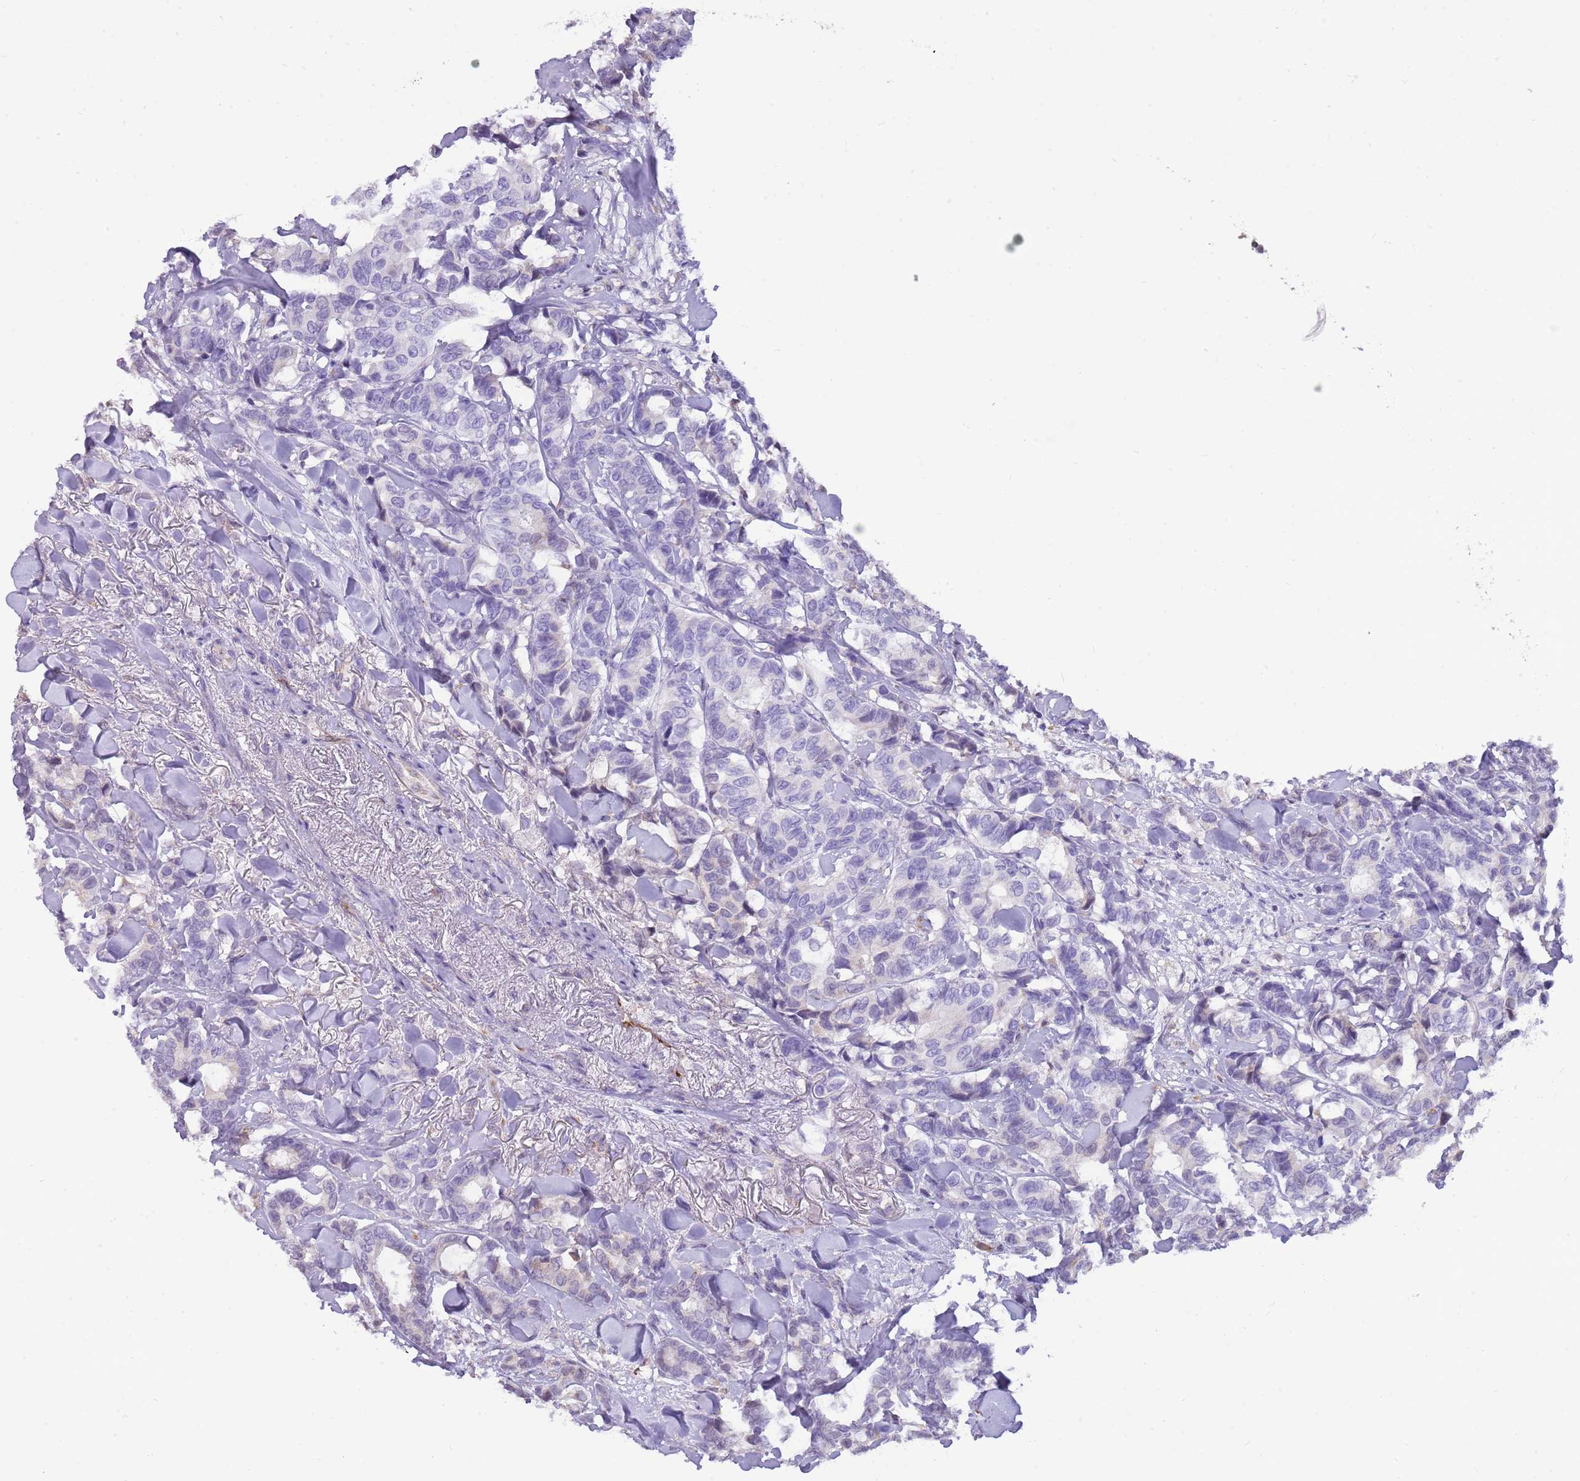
{"staining": {"intensity": "negative", "quantity": "none", "location": "none"}, "tissue": "breast cancer", "cell_type": "Tumor cells", "image_type": "cancer", "snomed": [{"axis": "morphology", "description": "Duct carcinoma"}, {"axis": "topography", "description": "Breast"}], "caption": "This is an immunohistochemistry image of breast cancer (infiltrating ductal carcinoma). There is no expression in tumor cells.", "gene": "PCNX1", "patient": {"sex": "female", "age": 87}}